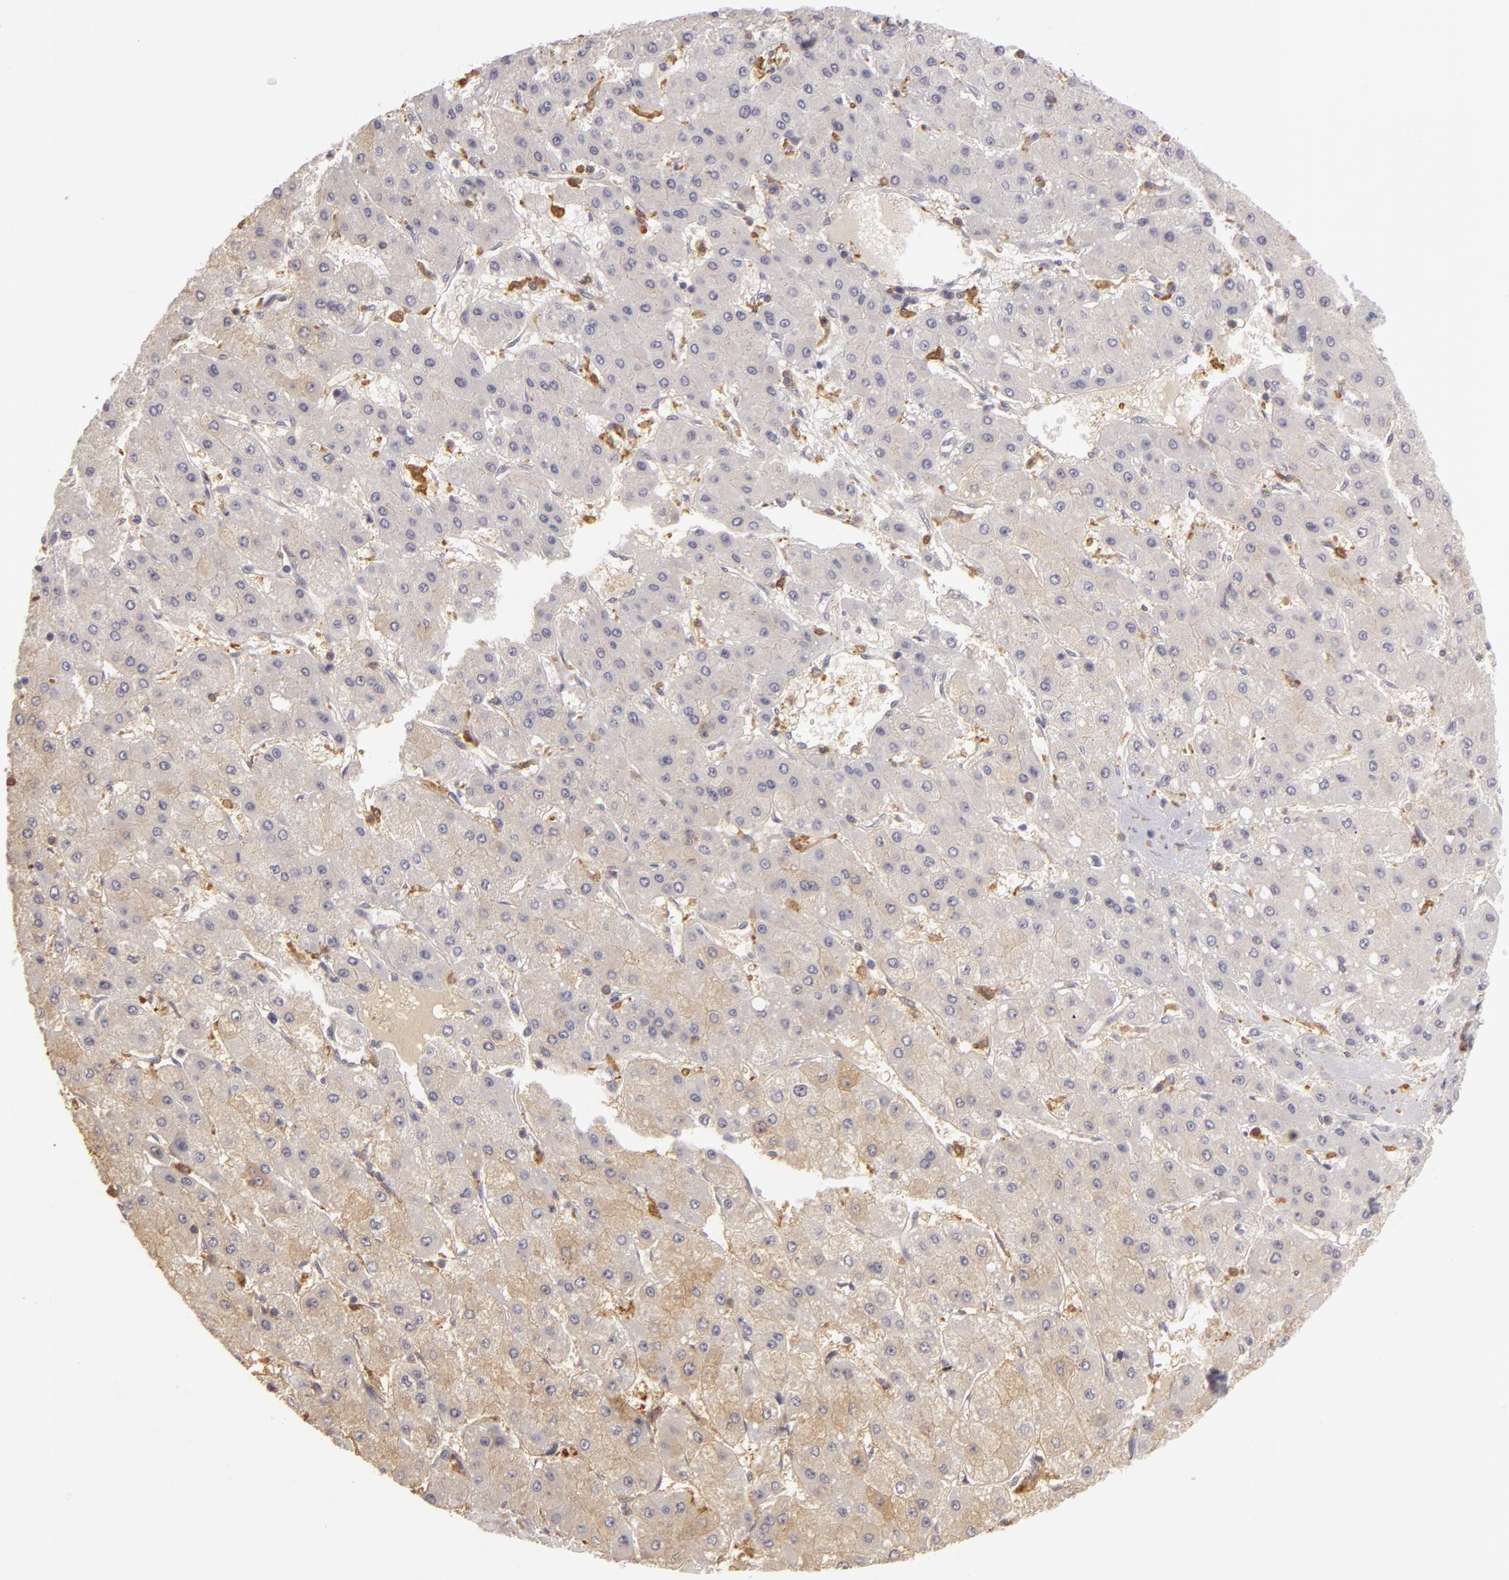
{"staining": {"intensity": "negative", "quantity": "none", "location": "none"}, "tissue": "liver cancer", "cell_type": "Tumor cells", "image_type": "cancer", "snomed": [{"axis": "morphology", "description": "Carcinoma, Hepatocellular, NOS"}, {"axis": "topography", "description": "Liver"}], "caption": "This is an immunohistochemistry image of human hepatocellular carcinoma (liver). There is no expression in tumor cells.", "gene": "GNPDA1", "patient": {"sex": "female", "age": 52}}